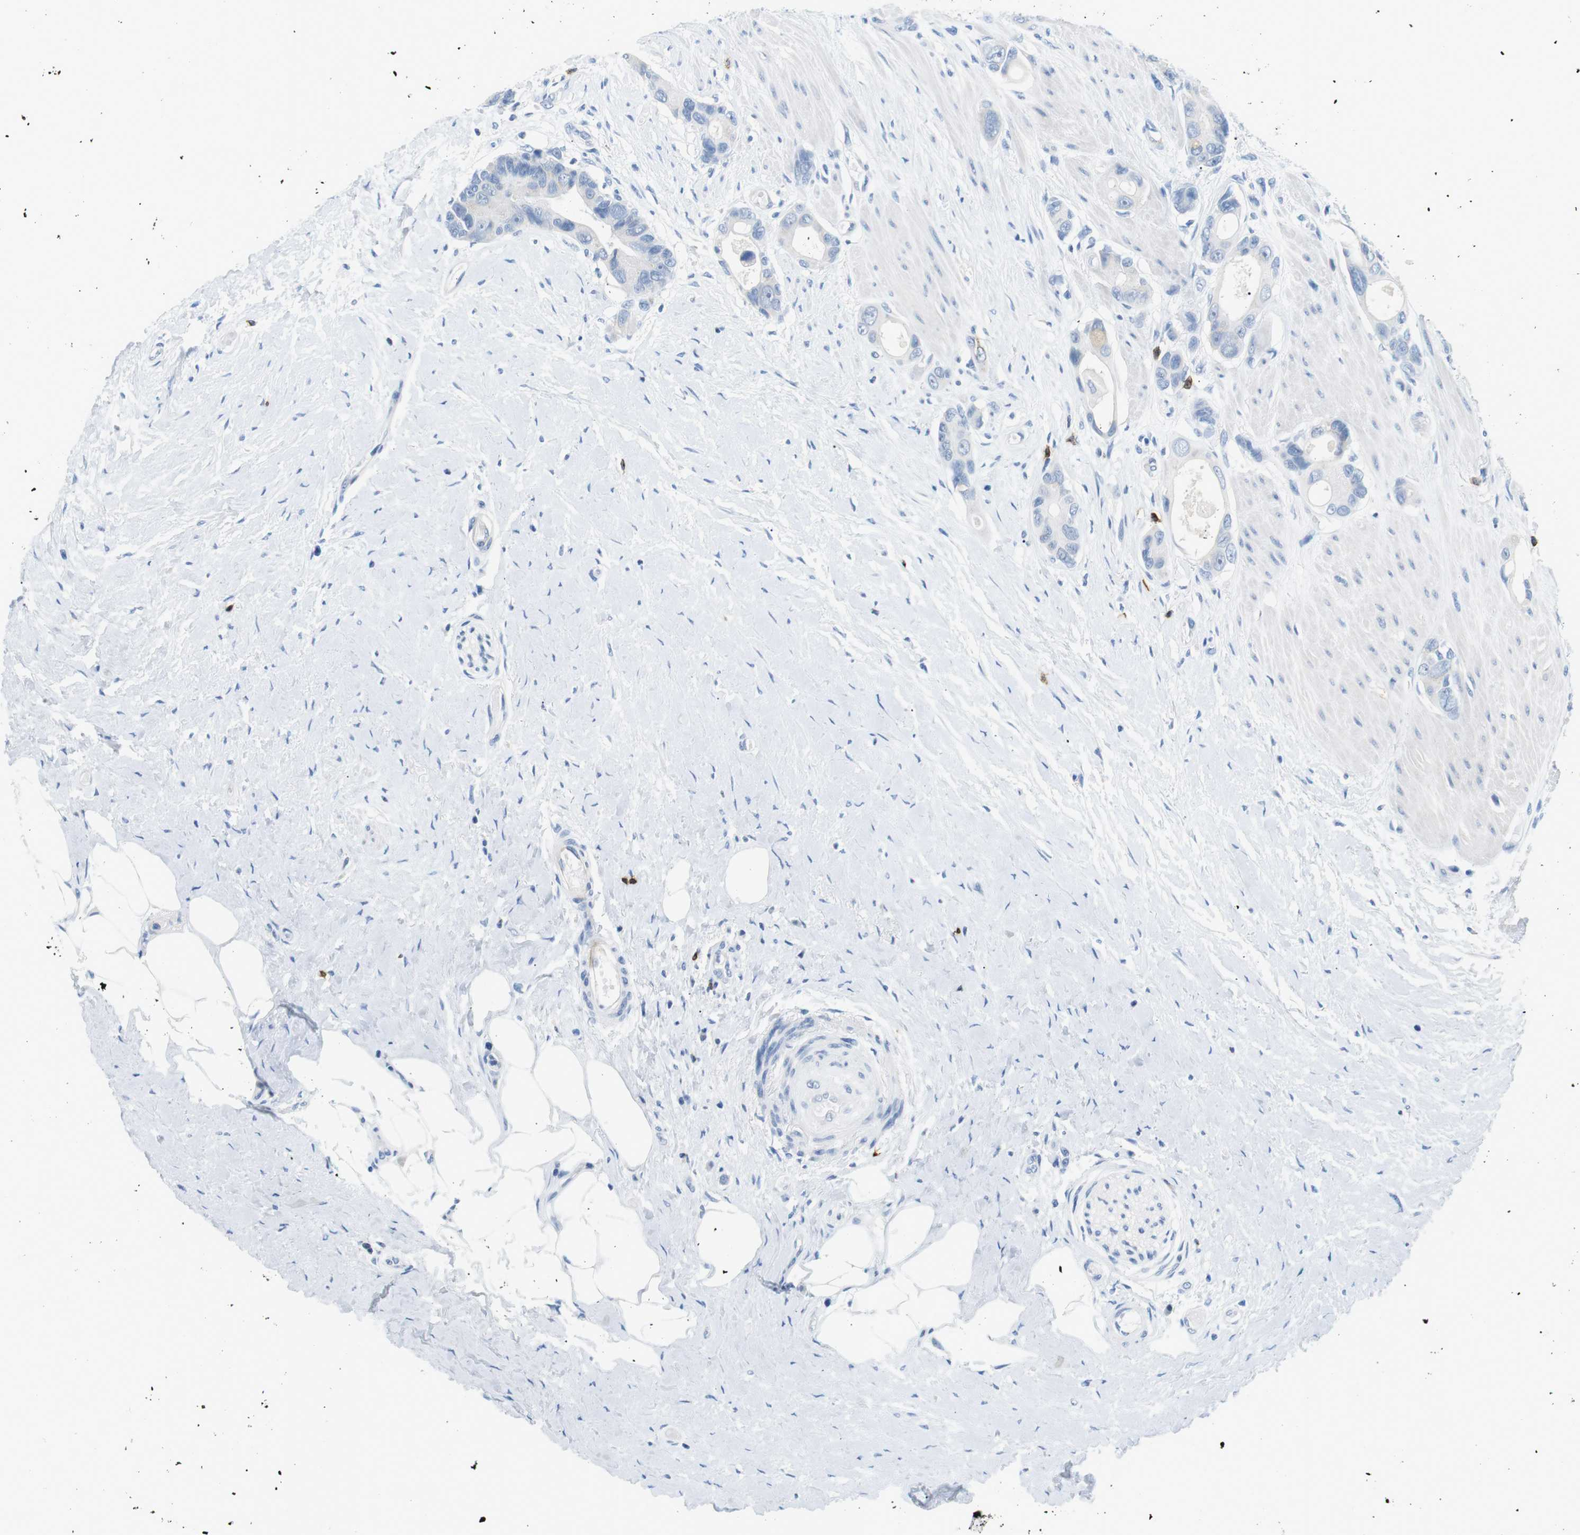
{"staining": {"intensity": "negative", "quantity": "none", "location": "none"}, "tissue": "colorectal cancer", "cell_type": "Tumor cells", "image_type": "cancer", "snomed": [{"axis": "morphology", "description": "Adenocarcinoma, NOS"}, {"axis": "topography", "description": "Rectum"}], "caption": "IHC photomicrograph of human colorectal cancer stained for a protein (brown), which shows no staining in tumor cells.", "gene": "TNFRSF4", "patient": {"sex": "male", "age": 51}}